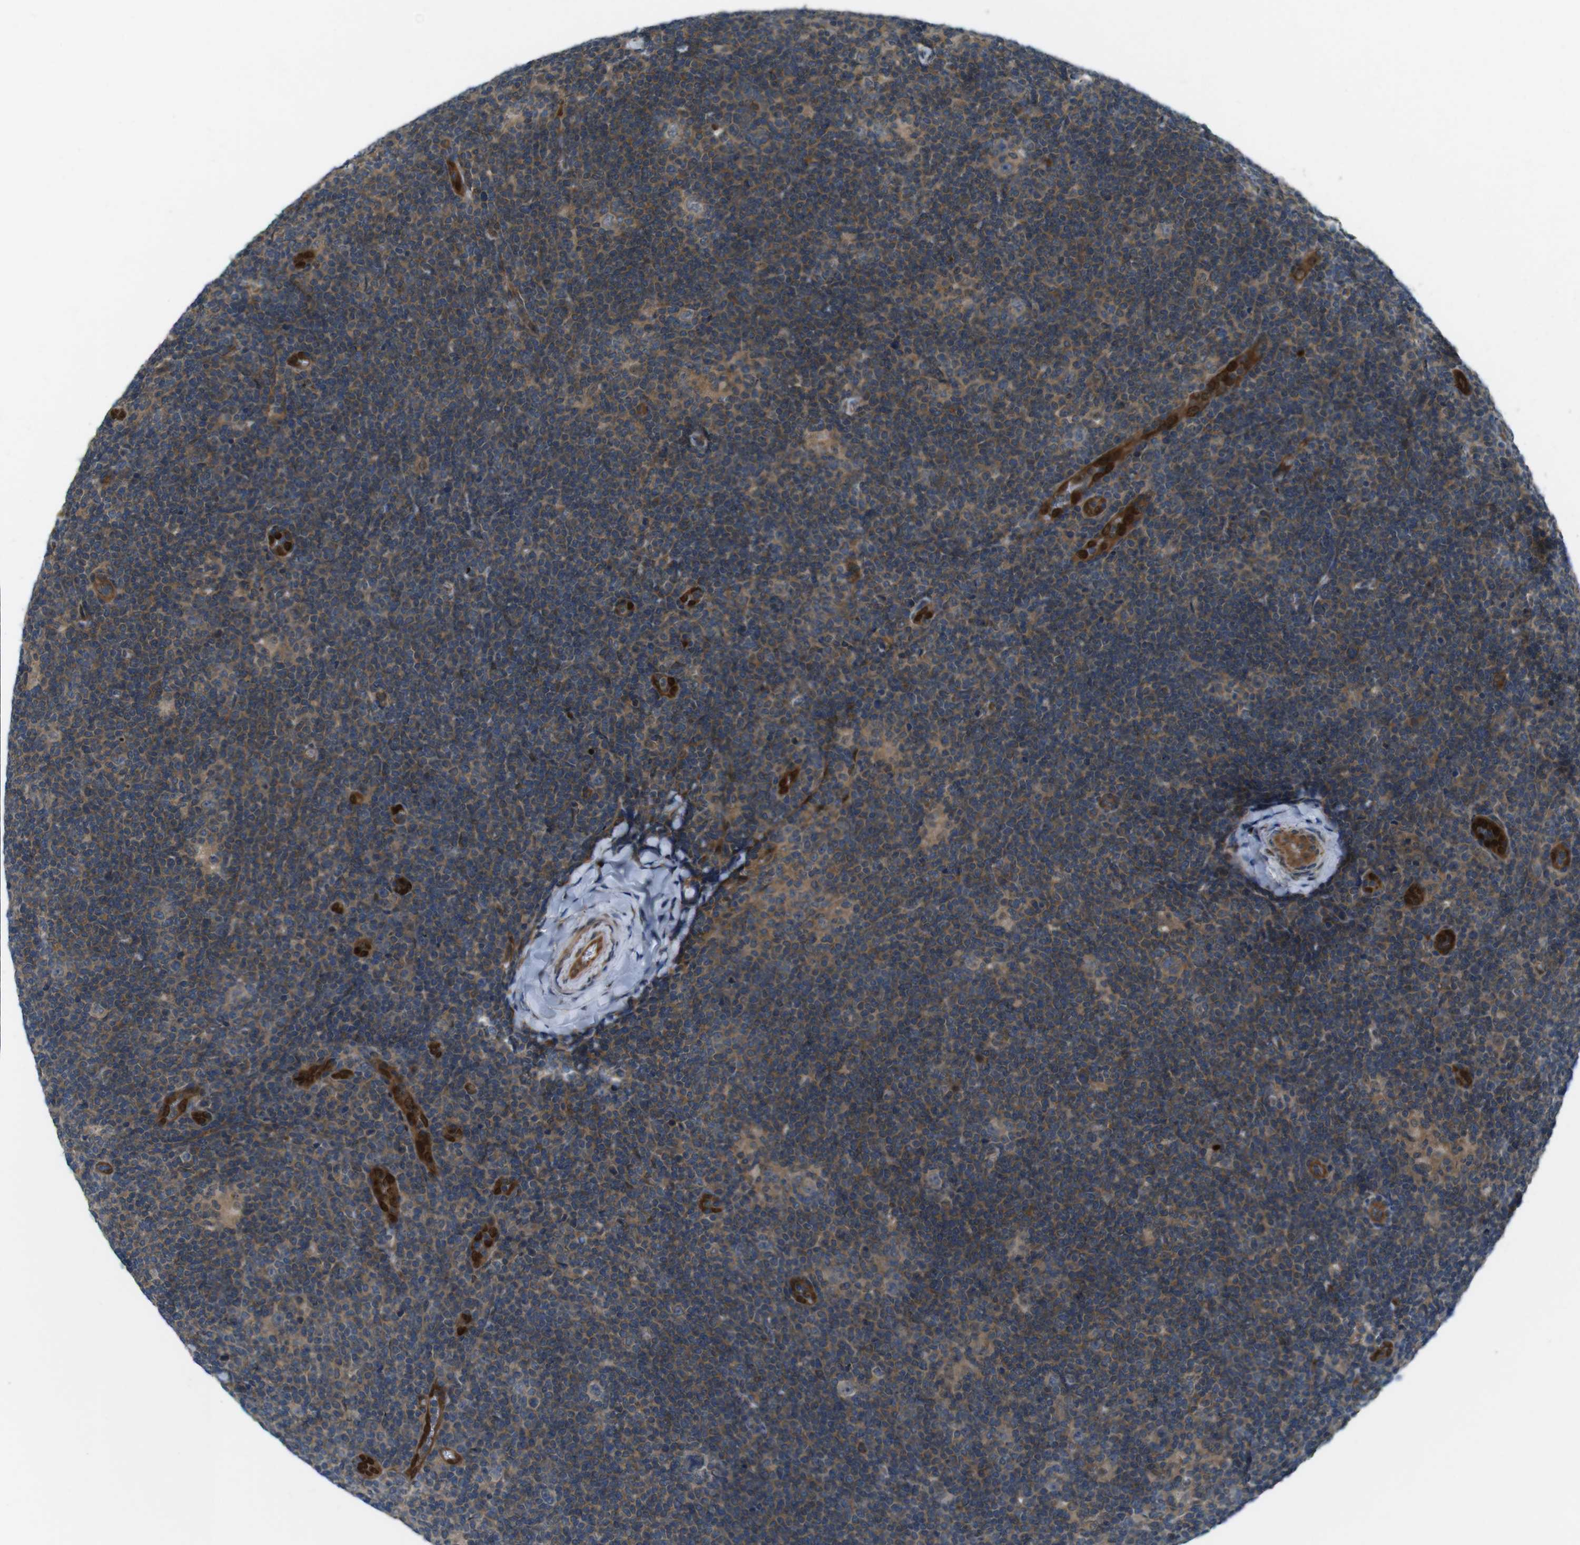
{"staining": {"intensity": "weak", "quantity": ">75%", "location": "cytoplasmic/membranous"}, "tissue": "lymphoma", "cell_type": "Tumor cells", "image_type": "cancer", "snomed": [{"axis": "morphology", "description": "Hodgkin's disease, NOS"}, {"axis": "topography", "description": "Lymph node"}], "caption": "IHC micrograph of neoplastic tissue: human Hodgkin's disease stained using immunohistochemistry (IHC) displays low levels of weak protein expression localized specifically in the cytoplasmic/membranous of tumor cells, appearing as a cytoplasmic/membranous brown color.", "gene": "TSC1", "patient": {"sex": "female", "age": 57}}